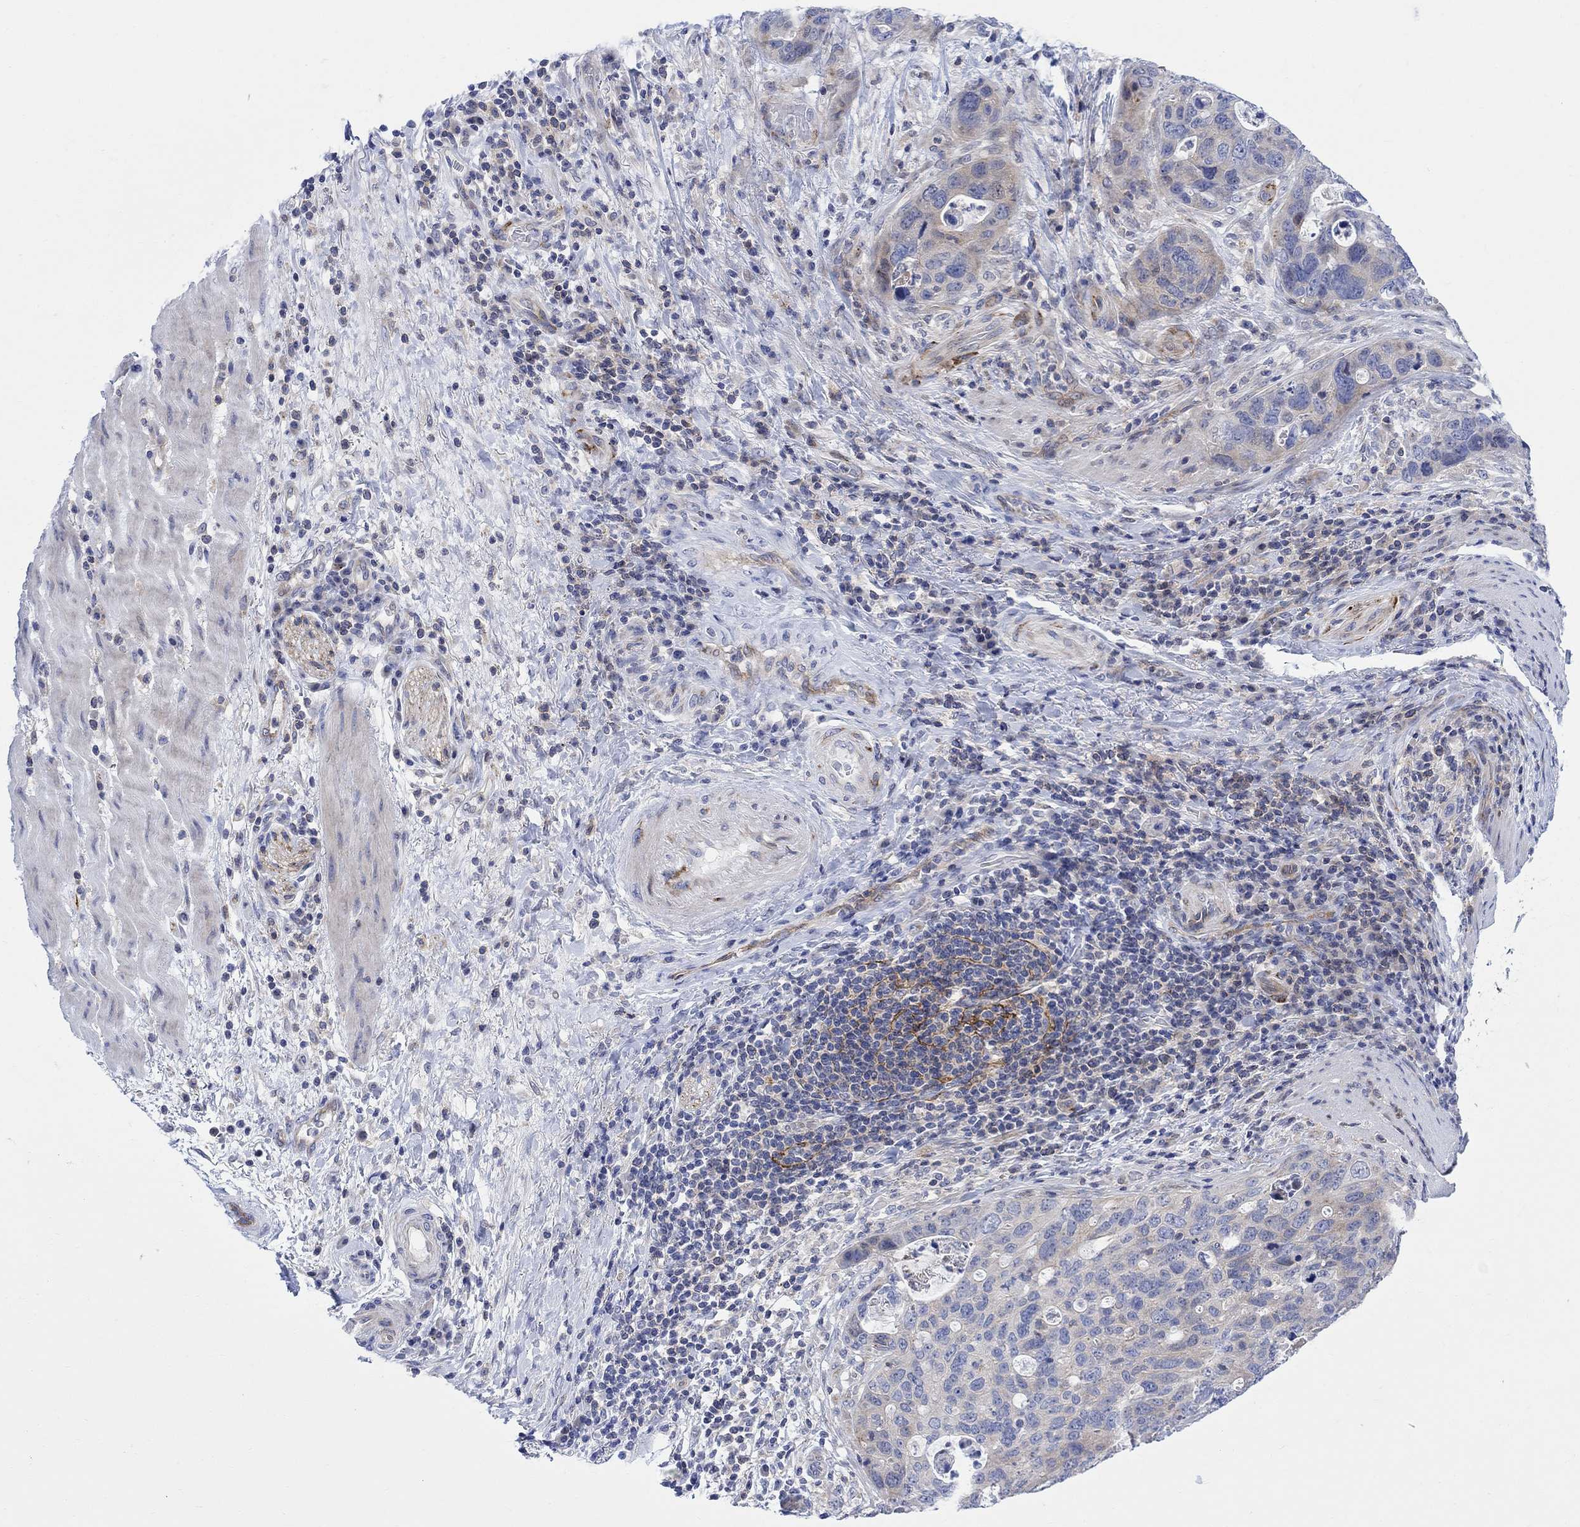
{"staining": {"intensity": "moderate", "quantity": "<25%", "location": "cytoplasmic/membranous"}, "tissue": "stomach cancer", "cell_type": "Tumor cells", "image_type": "cancer", "snomed": [{"axis": "morphology", "description": "Adenocarcinoma, NOS"}, {"axis": "topography", "description": "Stomach"}], "caption": "This is an image of immunohistochemistry (IHC) staining of stomach cancer (adenocarcinoma), which shows moderate positivity in the cytoplasmic/membranous of tumor cells.", "gene": "ARSK", "patient": {"sex": "male", "age": 54}}